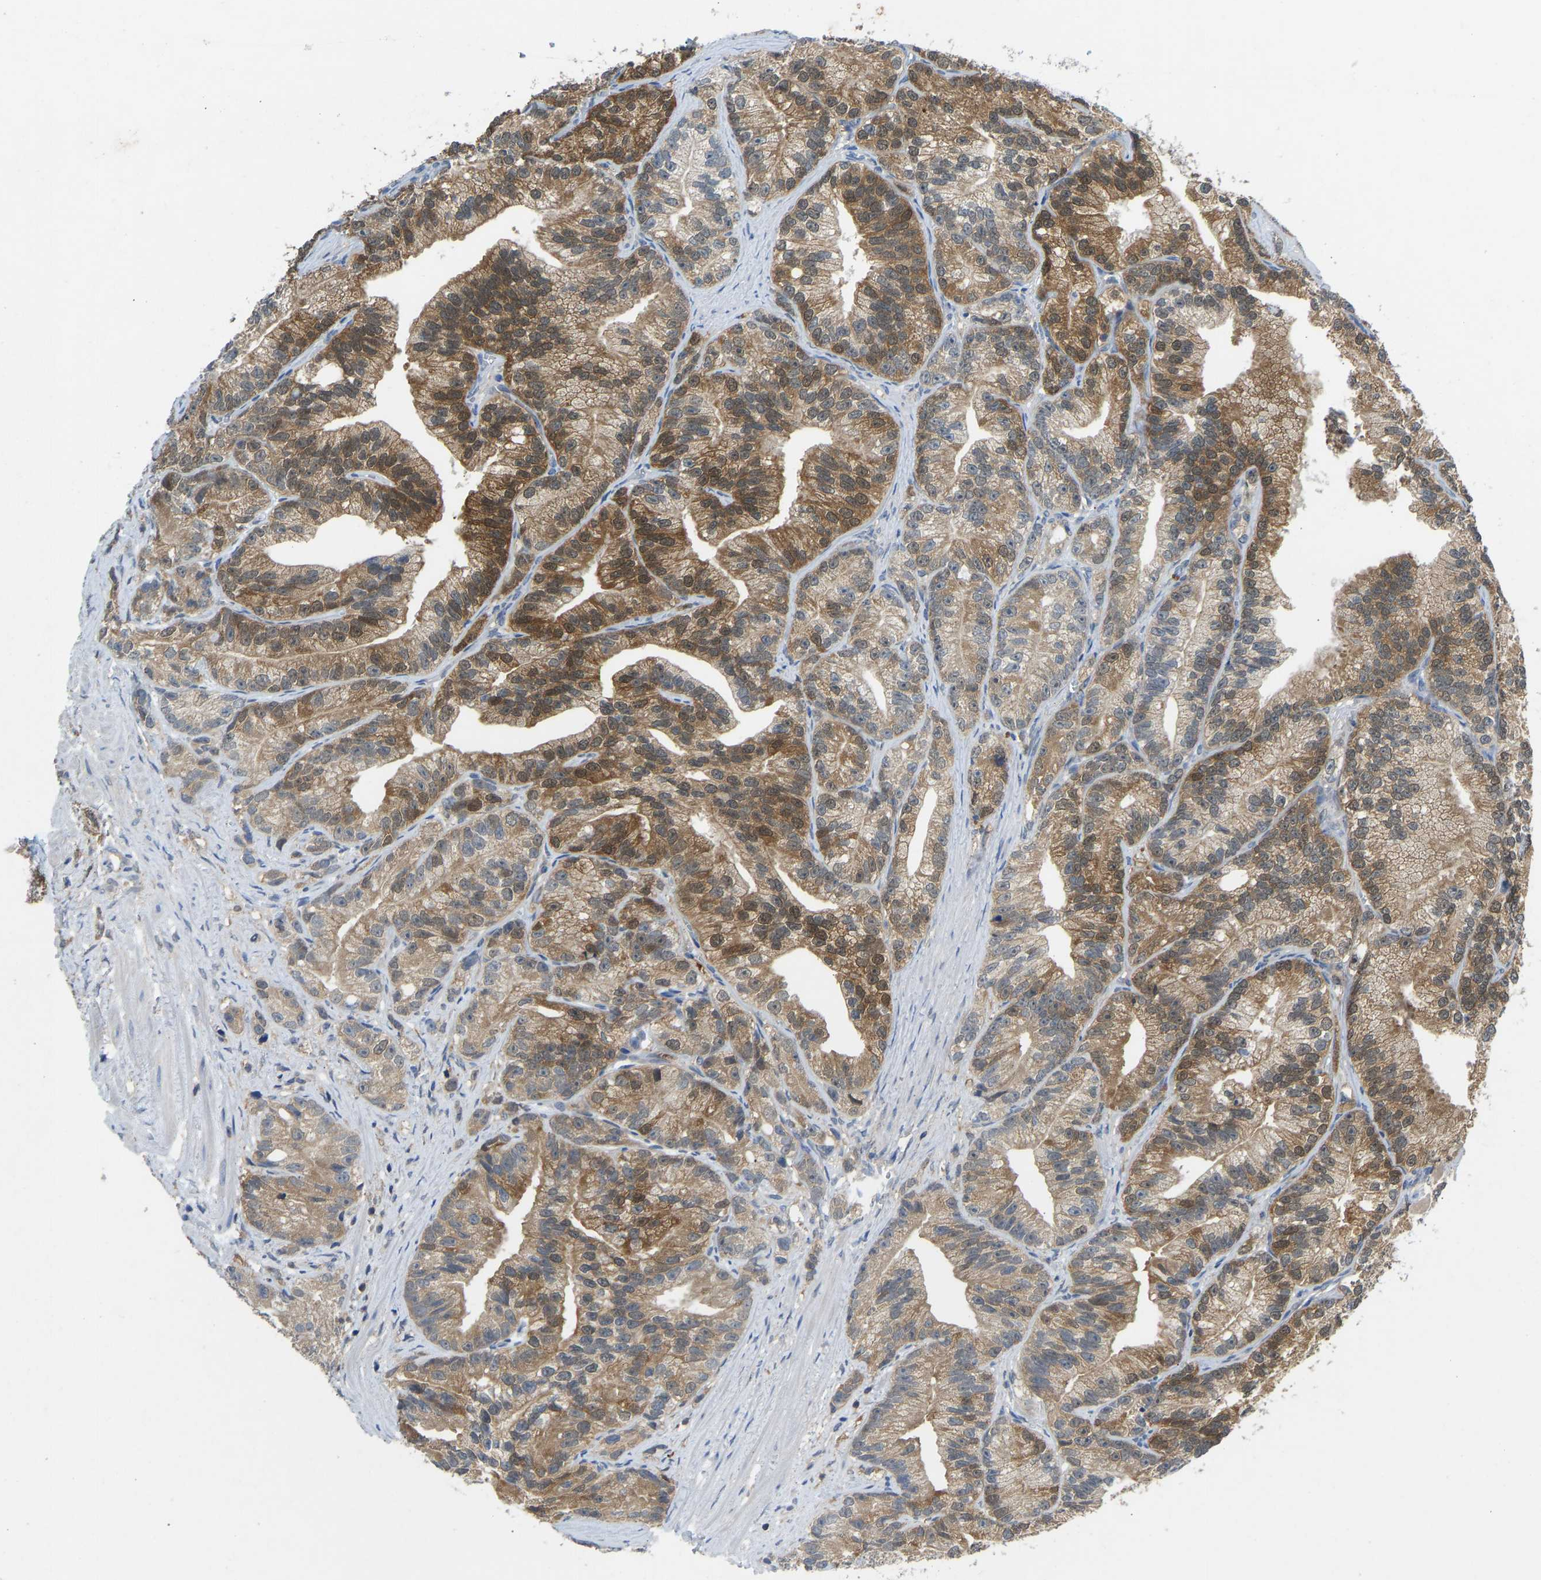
{"staining": {"intensity": "moderate", "quantity": ">75%", "location": "cytoplasmic/membranous"}, "tissue": "prostate cancer", "cell_type": "Tumor cells", "image_type": "cancer", "snomed": [{"axis": "morphology", "description": "Adenocarcinoma, Low grade"}, {"axis": "topography", "description": "Prostate"}], "caption": "A brown stain highlights moderate cytoplasmic/membranous positivity of a protein in human prostate low-grade adenocarcinoma tumor cells. The staining was performed using DAB, with brown indicating positive protein expression. Nuclei are stained blue with hematoxylin.", "gene": "NDRG3", "patient": {"sex": "male", "age": 89}}